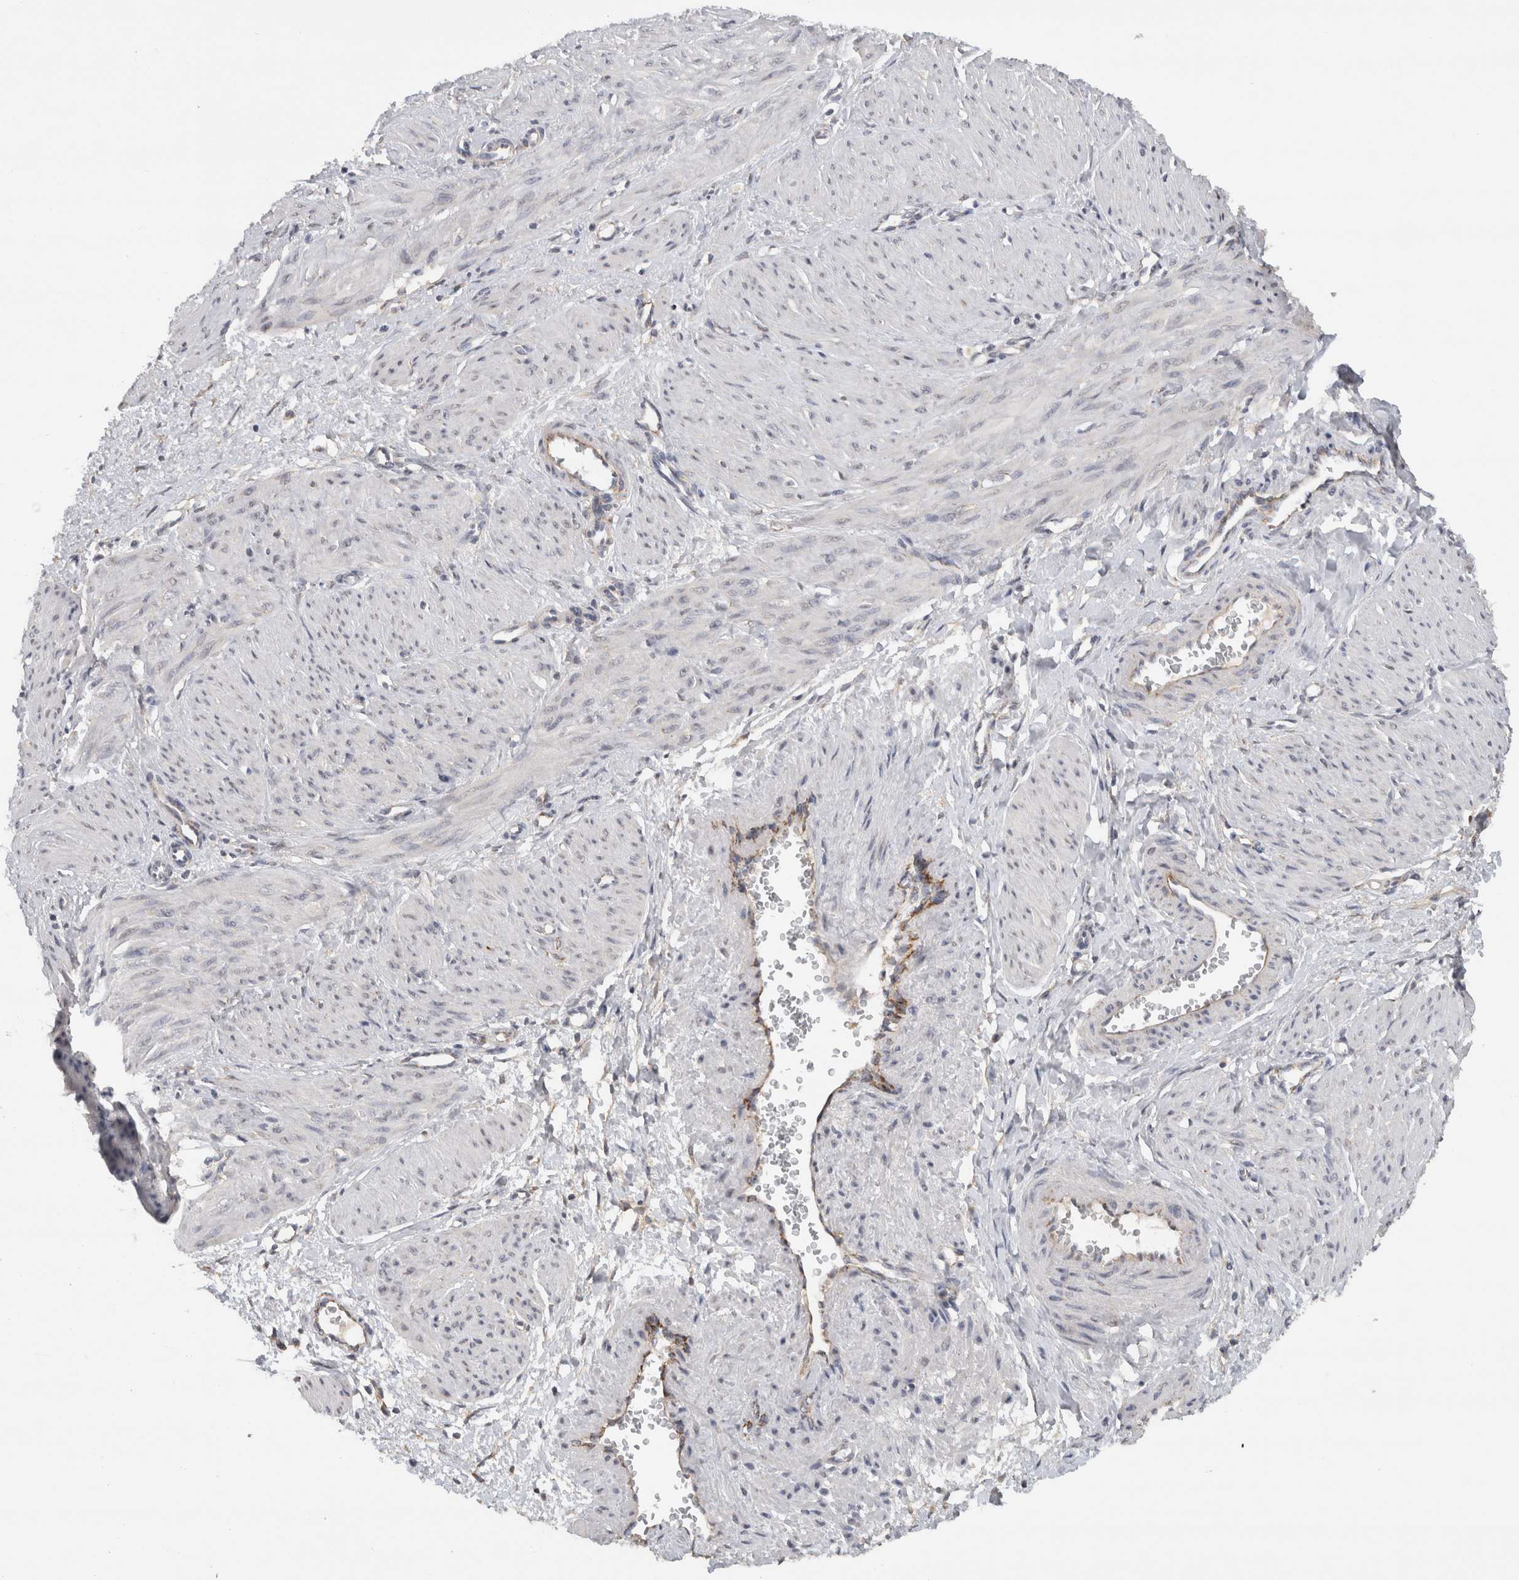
{"staining": {"intensity": "negative", "quantity": "none", "location": "none"}, "tissue": "smooth muscle", "cell_type": "Smooth muscle cells", "image_type": "normal", "snomed": [{"axis": "morphology", "description": "Normal tissue, NOS"}, {"axis": "topography", "description": "Endometrium"}], "caption": "Protein analysis of normal smooth muscle exhibits no significant staining in smooth muscle cells.", "gene": "DYRK2", "patient": {"sex": "female", "age": 33}}